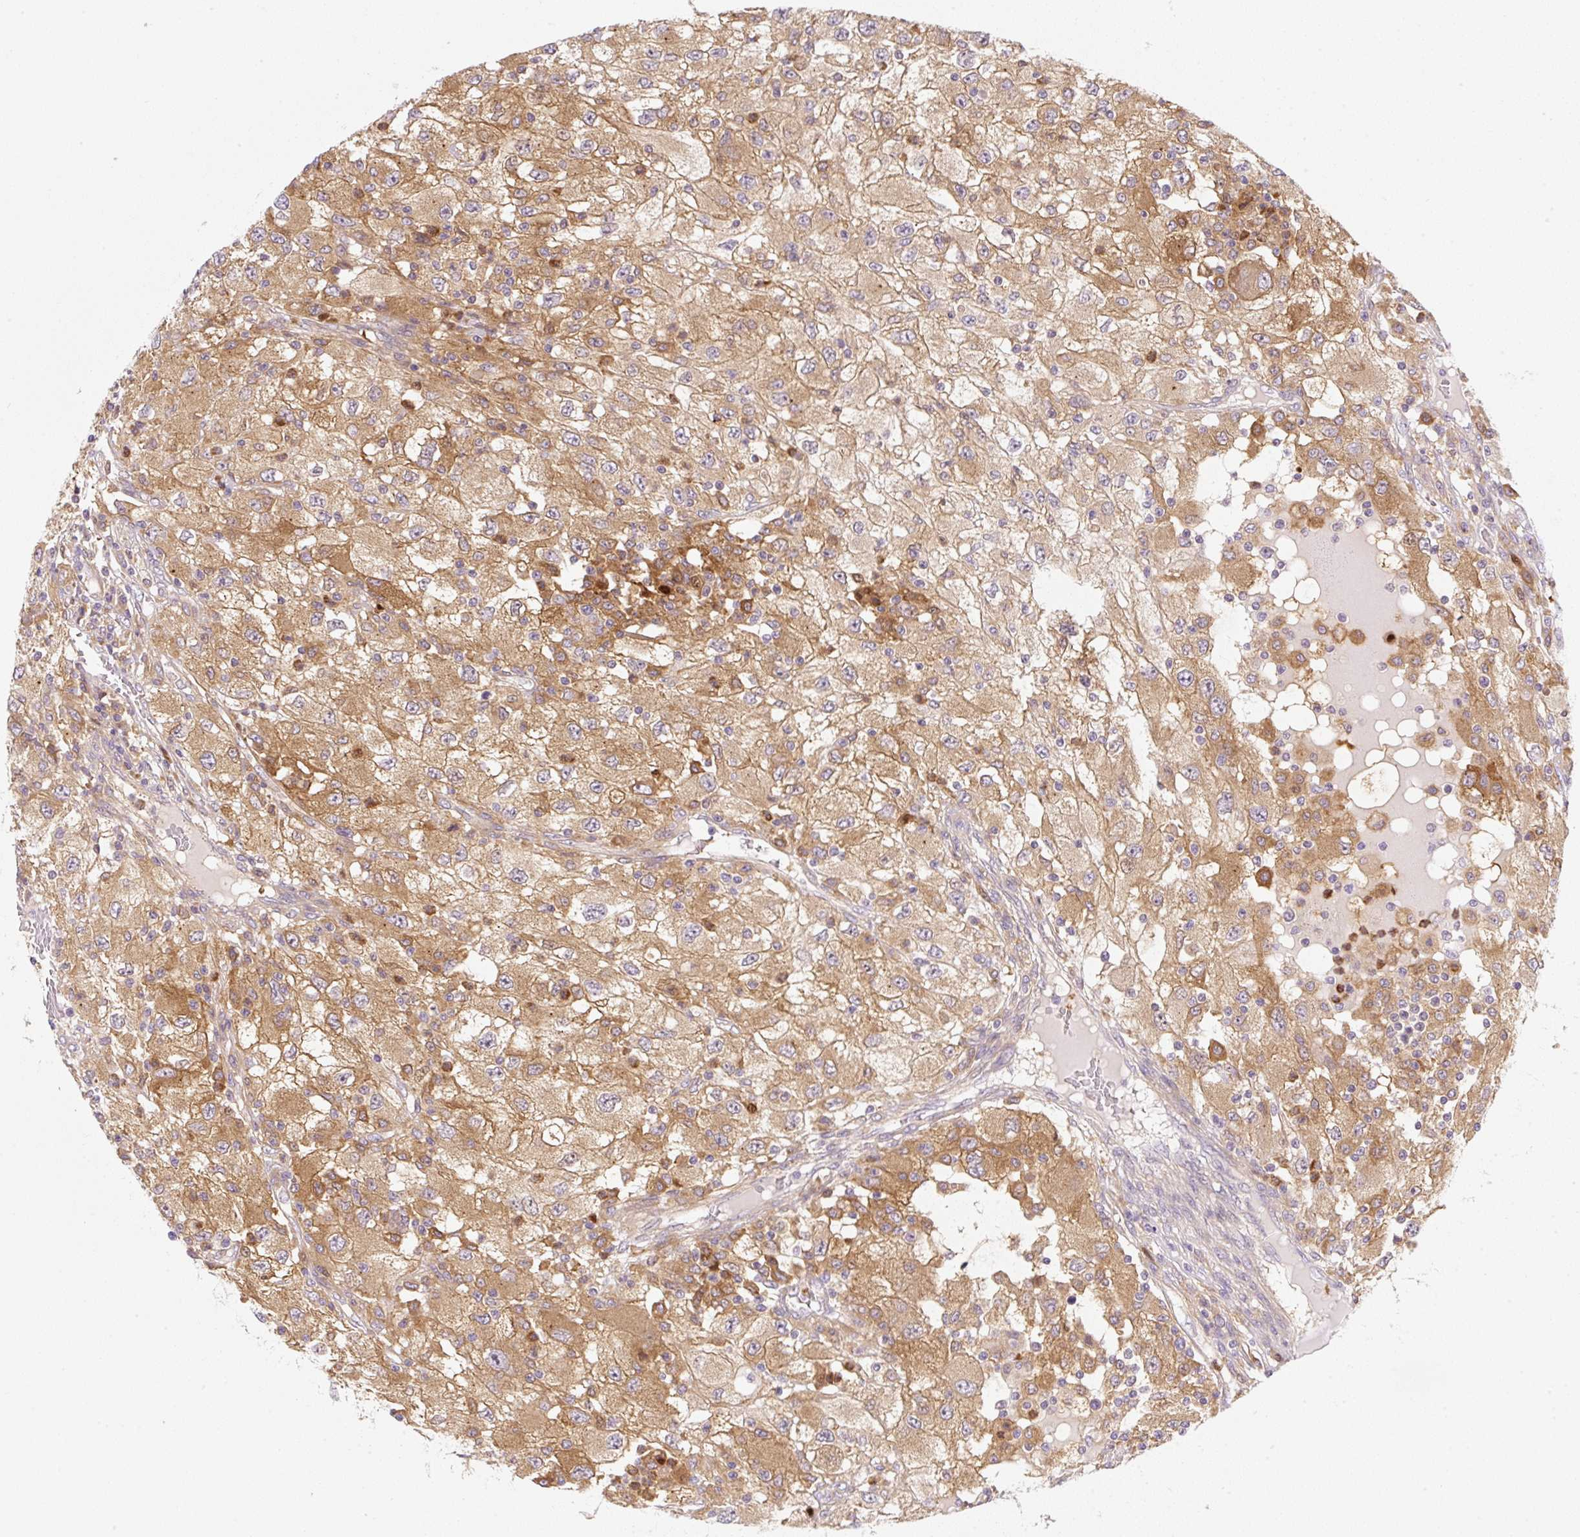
{"staining": {"intensity": "moderate", "quantity": ">75%", "location": "cytoplasmic/membranous"}, "tissue": "renal cancer", "cell_type": "Tumor cells", "image_type": "cancer", "snomed": [{"axis": "morphology", "description": "Adenocarcinoma, NOS"}, {"axis": "topography", "description": "Kidney"}], "caption": "Tumor cells reveal medium levels of moderate cytoplasmic/membranous staining in about >75% of cells in human renal adenocarcinoma. The protein of interest is stained brown, and the nuclei are stained in blue (DAB IHC with brightfield microscopy, high magnification).", "gene": "OMA1", "patient": {"sex": "female", "age": 67}}